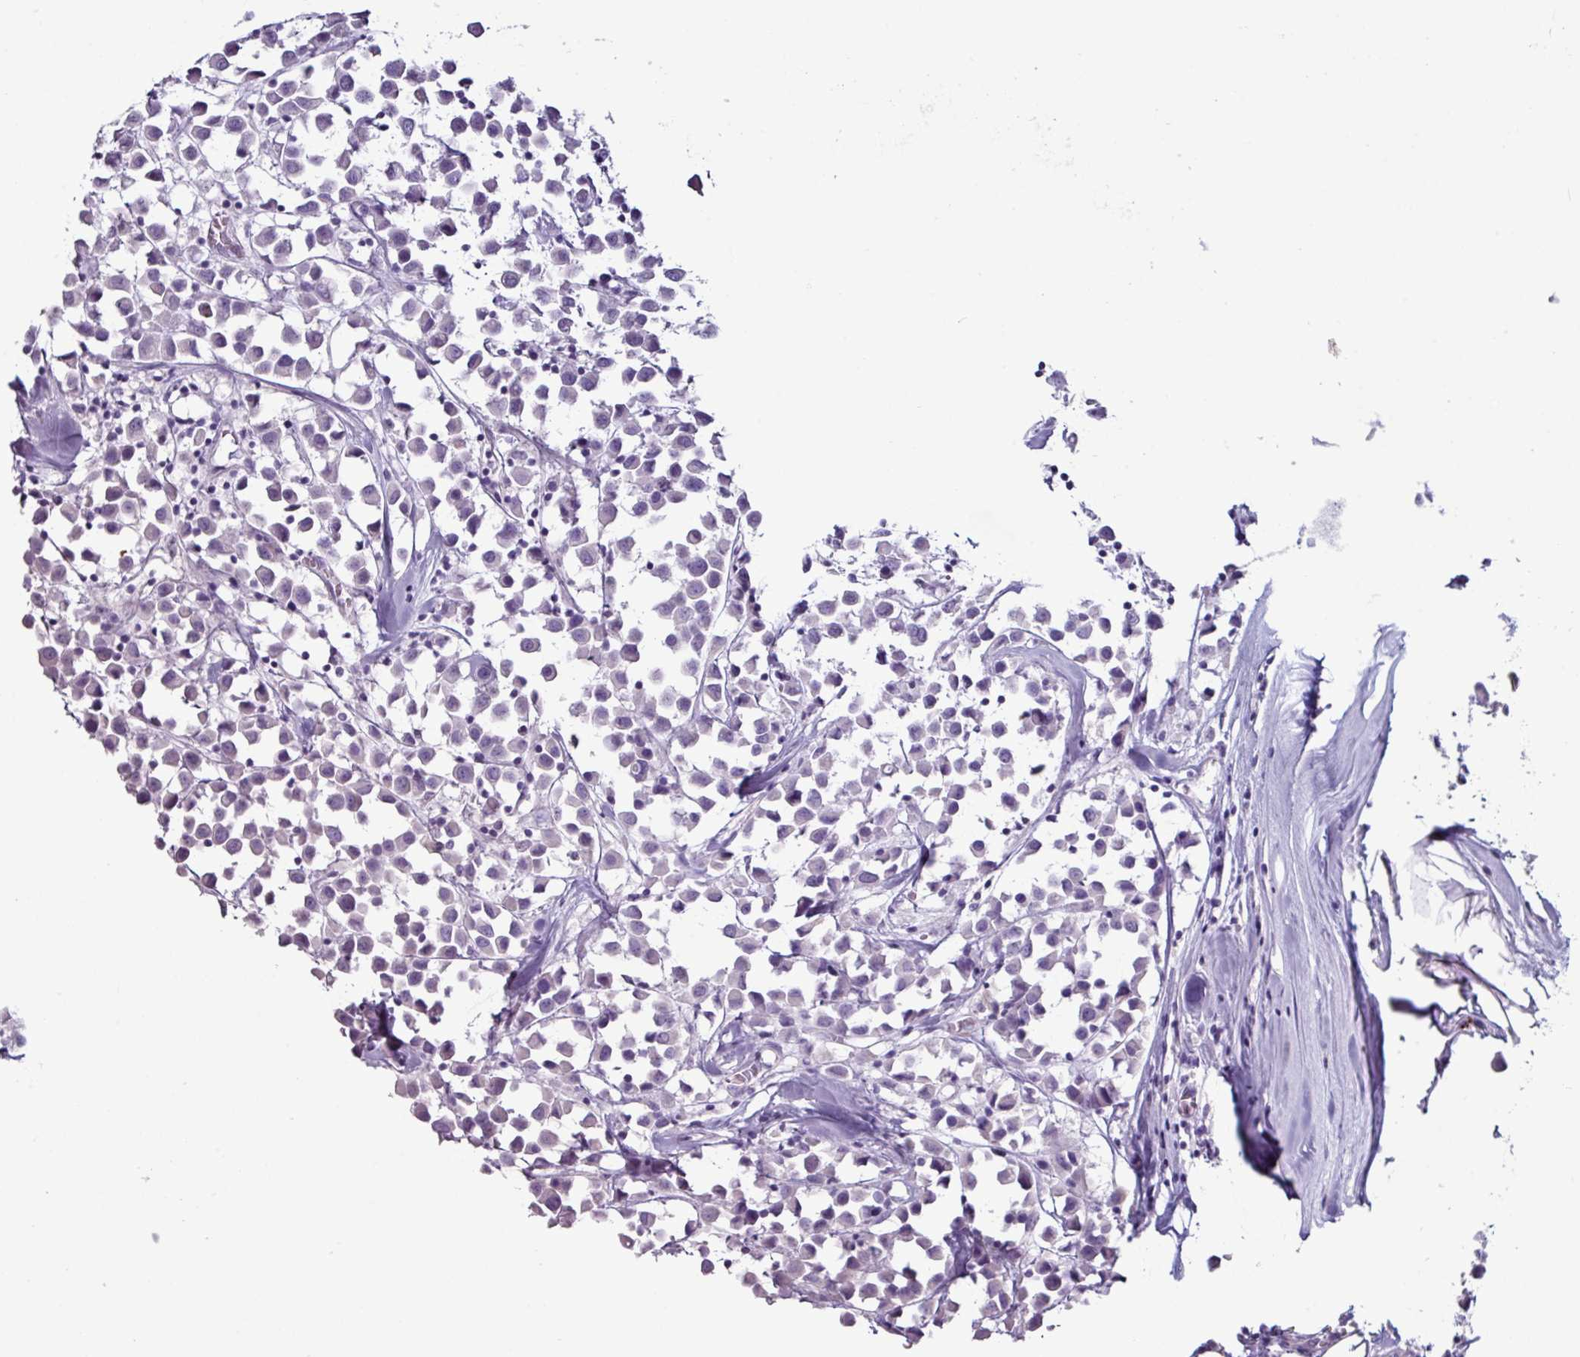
{"staining": {"intensity": "negative", "quantity": "none", "location": "none"}, "tissue": "breast cancer", "cell_type": "Tumor cells", "image_type": "cancer", "snomed": [{"axis": "morphology", "description": "Duct carcinoma"}, {"axis": "topography", "description": "Breast"}], "caption": "Tumor cells are negative for brown protein staining in breast cancer. (Brightfield microscopy of DAB (3,3'-diaminobenzidine) immunohistochemistry (IHC) at high magnification).", "gene": "GLP2R", "patient": {"sex": "female", "age": 61}}